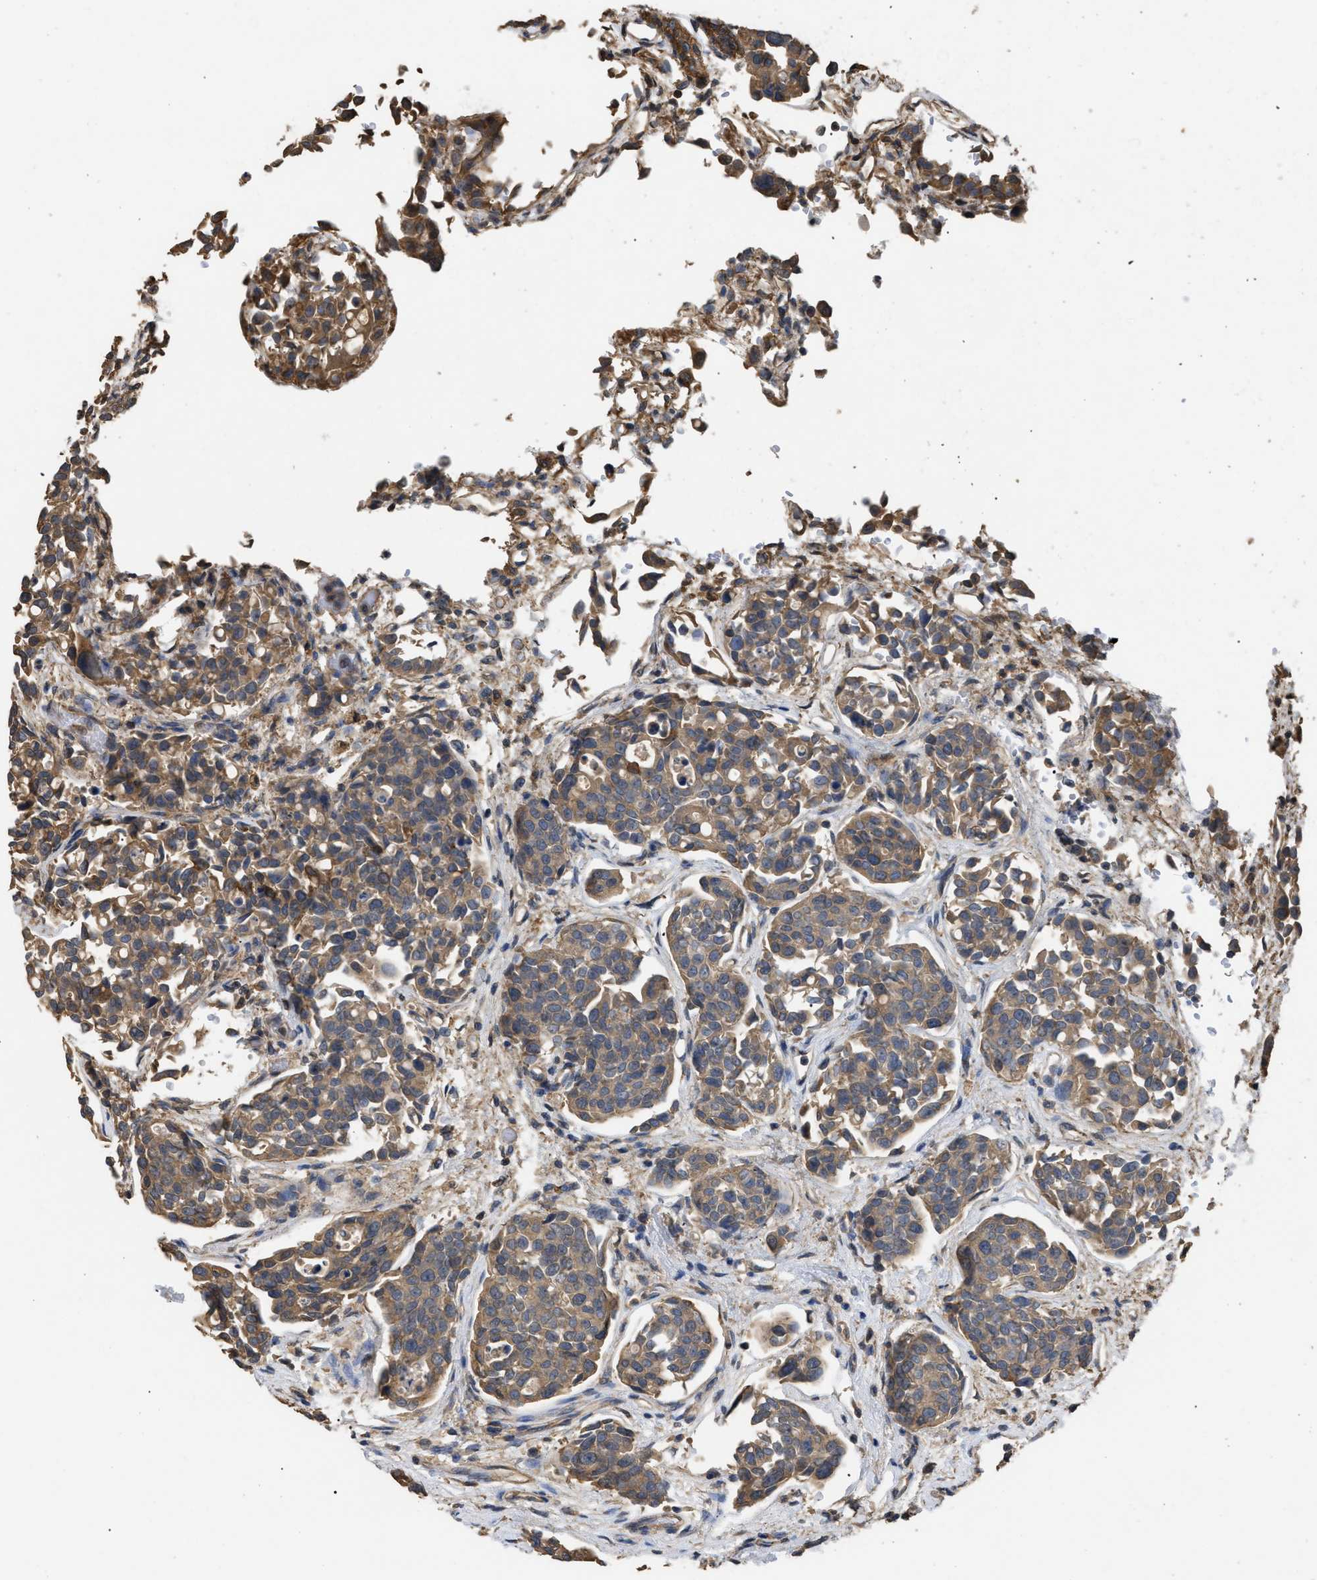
{"staining": {"intensity": "moderate", "quantity": ">75%", "location": "cytoplasmic/membranous"}, "tissue": "urothelial cancer", "cell_type": "Tumor cells", "image_type": "cancer", "snomed": [{"axis": "morphology", "description": "Urothelial carcinoma, High grade"}, {"axis": "topography", "description": "Urinary bladder"}], "caption": "This histopathology image shows urothelial cancer stained with immunohistochemistry (IHC) to label a protein in brown. The cytoplasmic/membranous of tumor cells show moderate positivity for the protein. Nuclei are counter-stained blue.", "gene": "CALM1", "patient": {"sex": "male", "age": 78}}